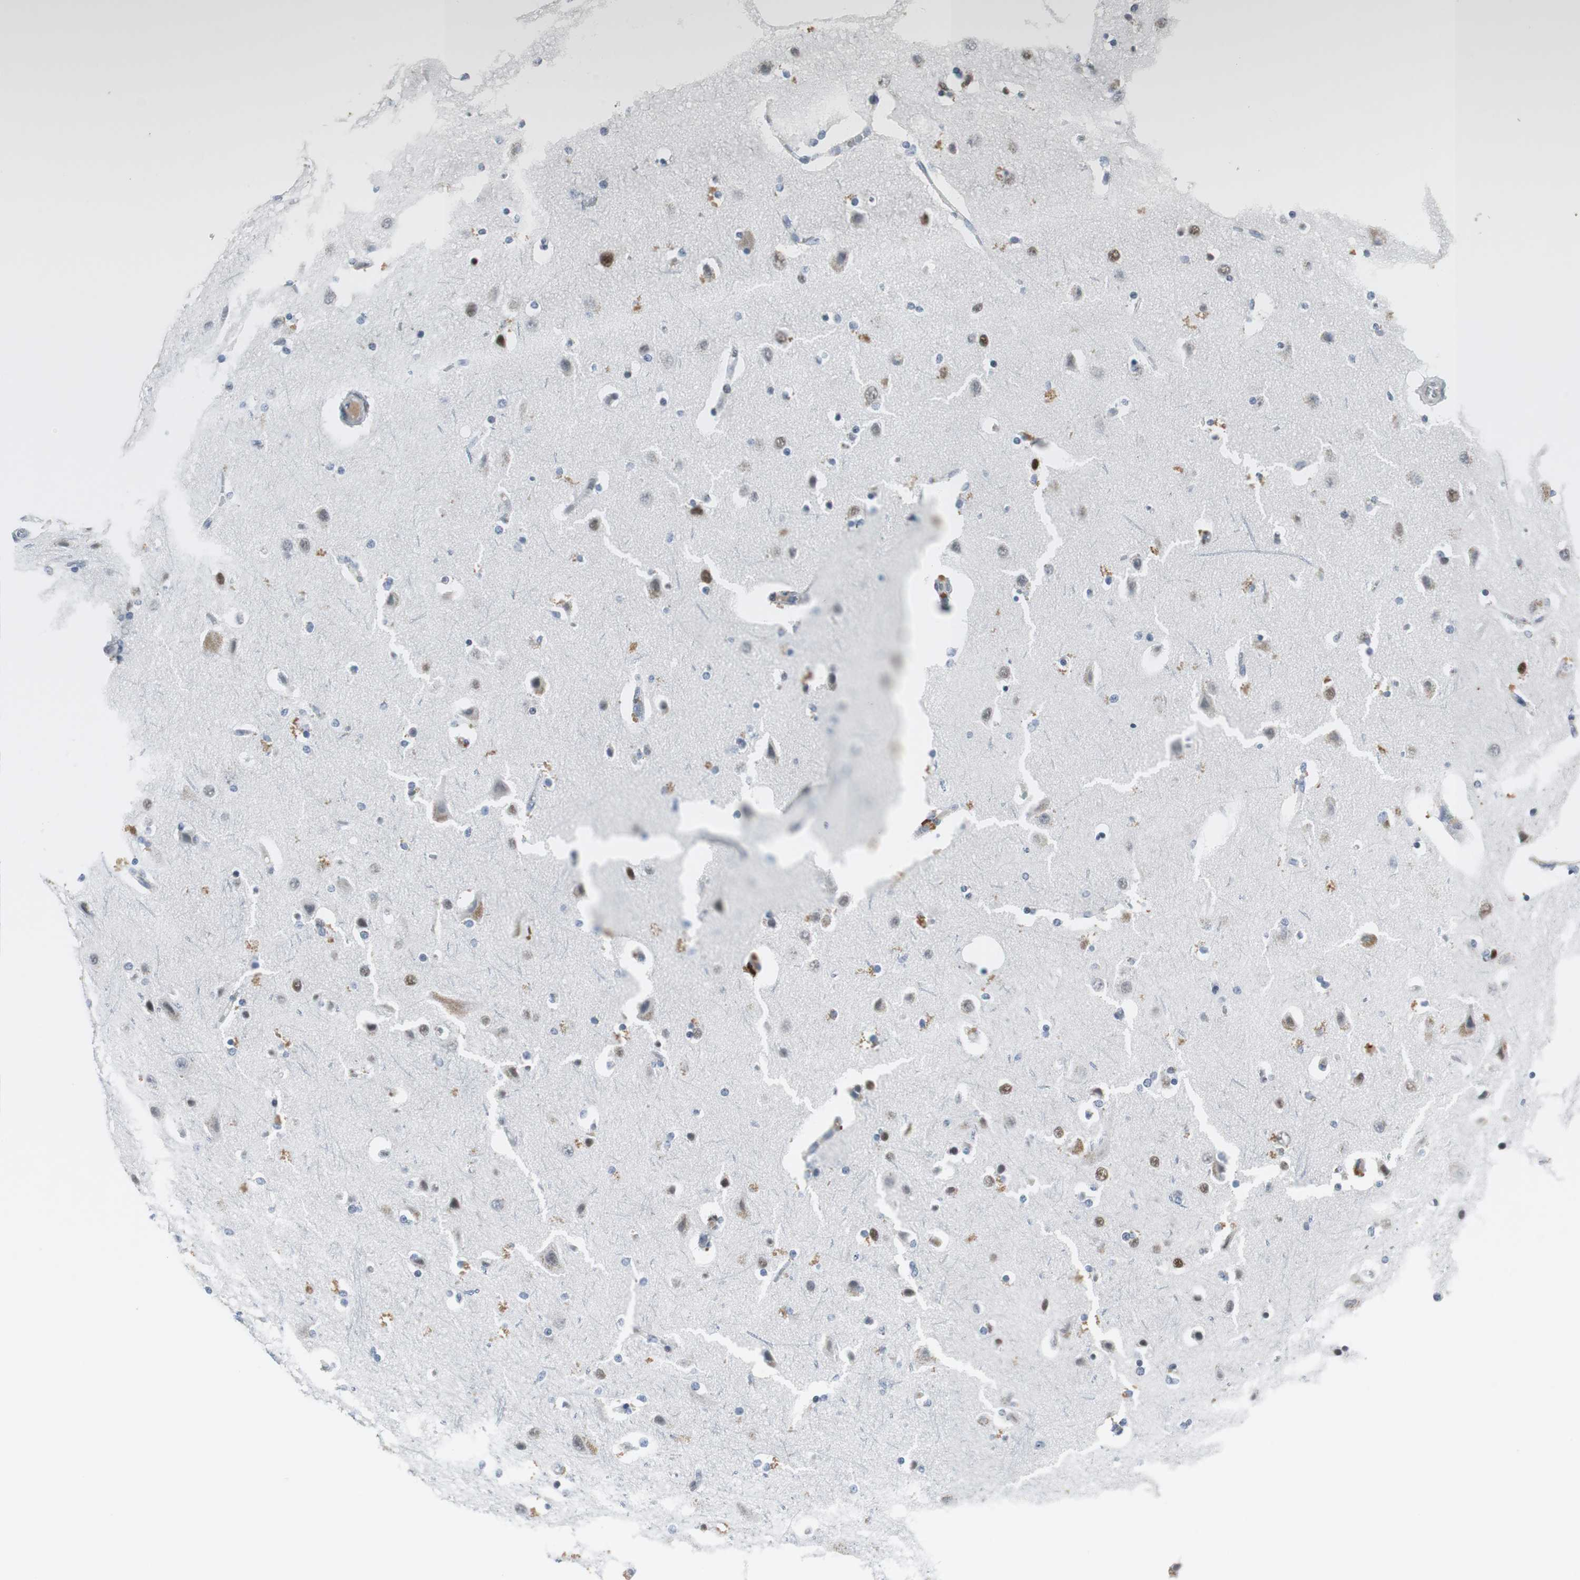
{"staining": {"intensity": "negative", "quantity": "none", "location": "none"}, "tissue": "cerebral cortex", "cell_type": "Endothelial cells", "image_type": "normal", "snomed": [{"axis": "morphology", "description": "Normal tissue, NOS"}, {"axis": "topography", "description": "Cerebral cortex"}], "caption": "Immunohistochemistry histopathology image of benign cerebral cortex: human cerebral cortex stained with DAB reveals no significant protein expression in endothelial cells.", "gene": "ELK1", "patient": {"sex": "female", "age": 54}}